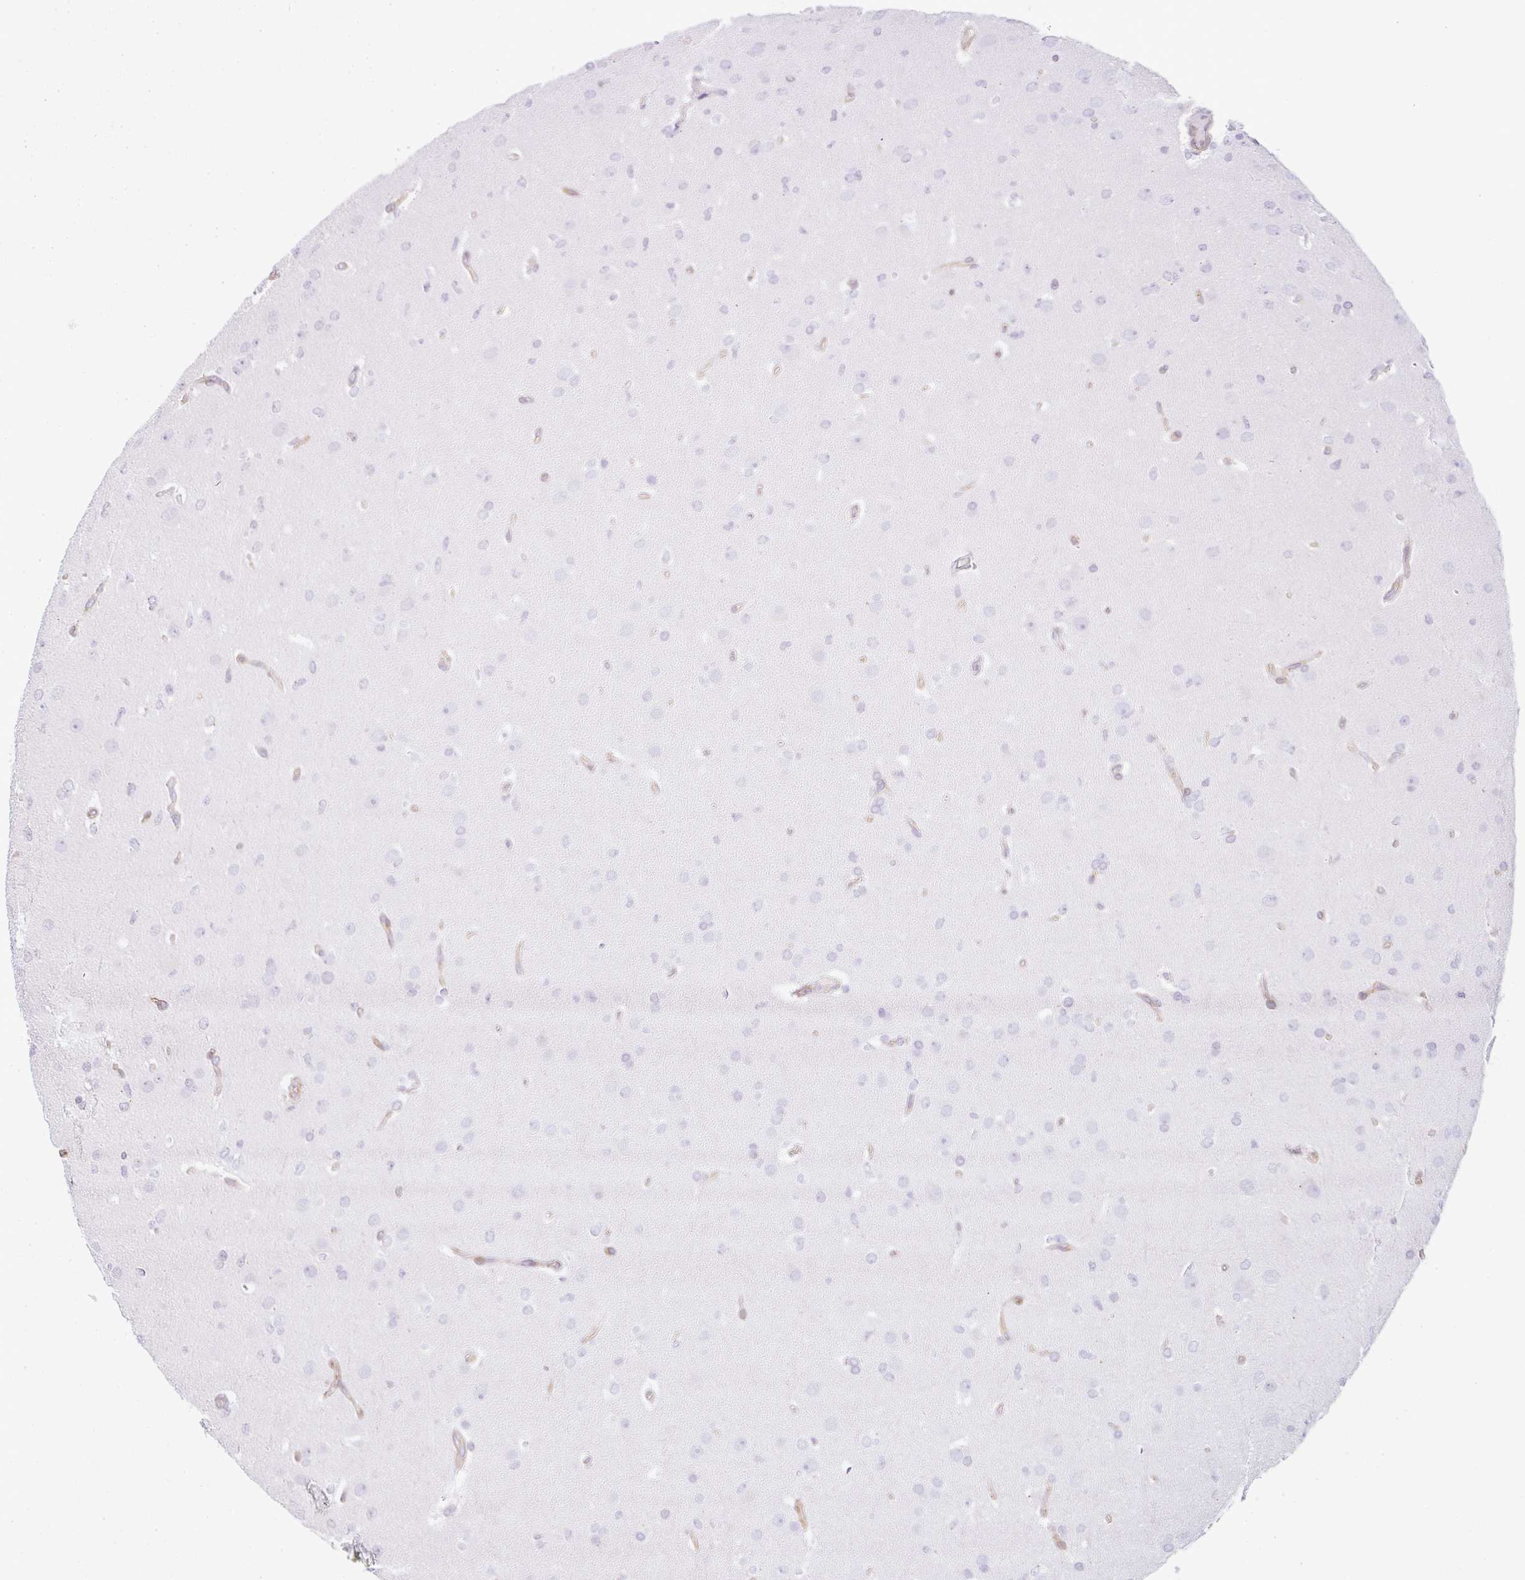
{"staining": {"intensity": "negative", "quantity": "none", "location": "none"}, "tissue": "glioma", "cell_type": "Tumor cells", "image_type": "cancer", "snomed": [{"axis": "morphology", "description": "Glioma, malignant, Low grade"}, {"axis": "topography", "description": "Brain"}], "caption": "IHC of human glioma displays no positivity in tumor cells. (Brightfield microscopy of DAB immunohistochemistry at high magnification).", "gene": "SULF1", "patient": {"sex": "female", "age": 33}}